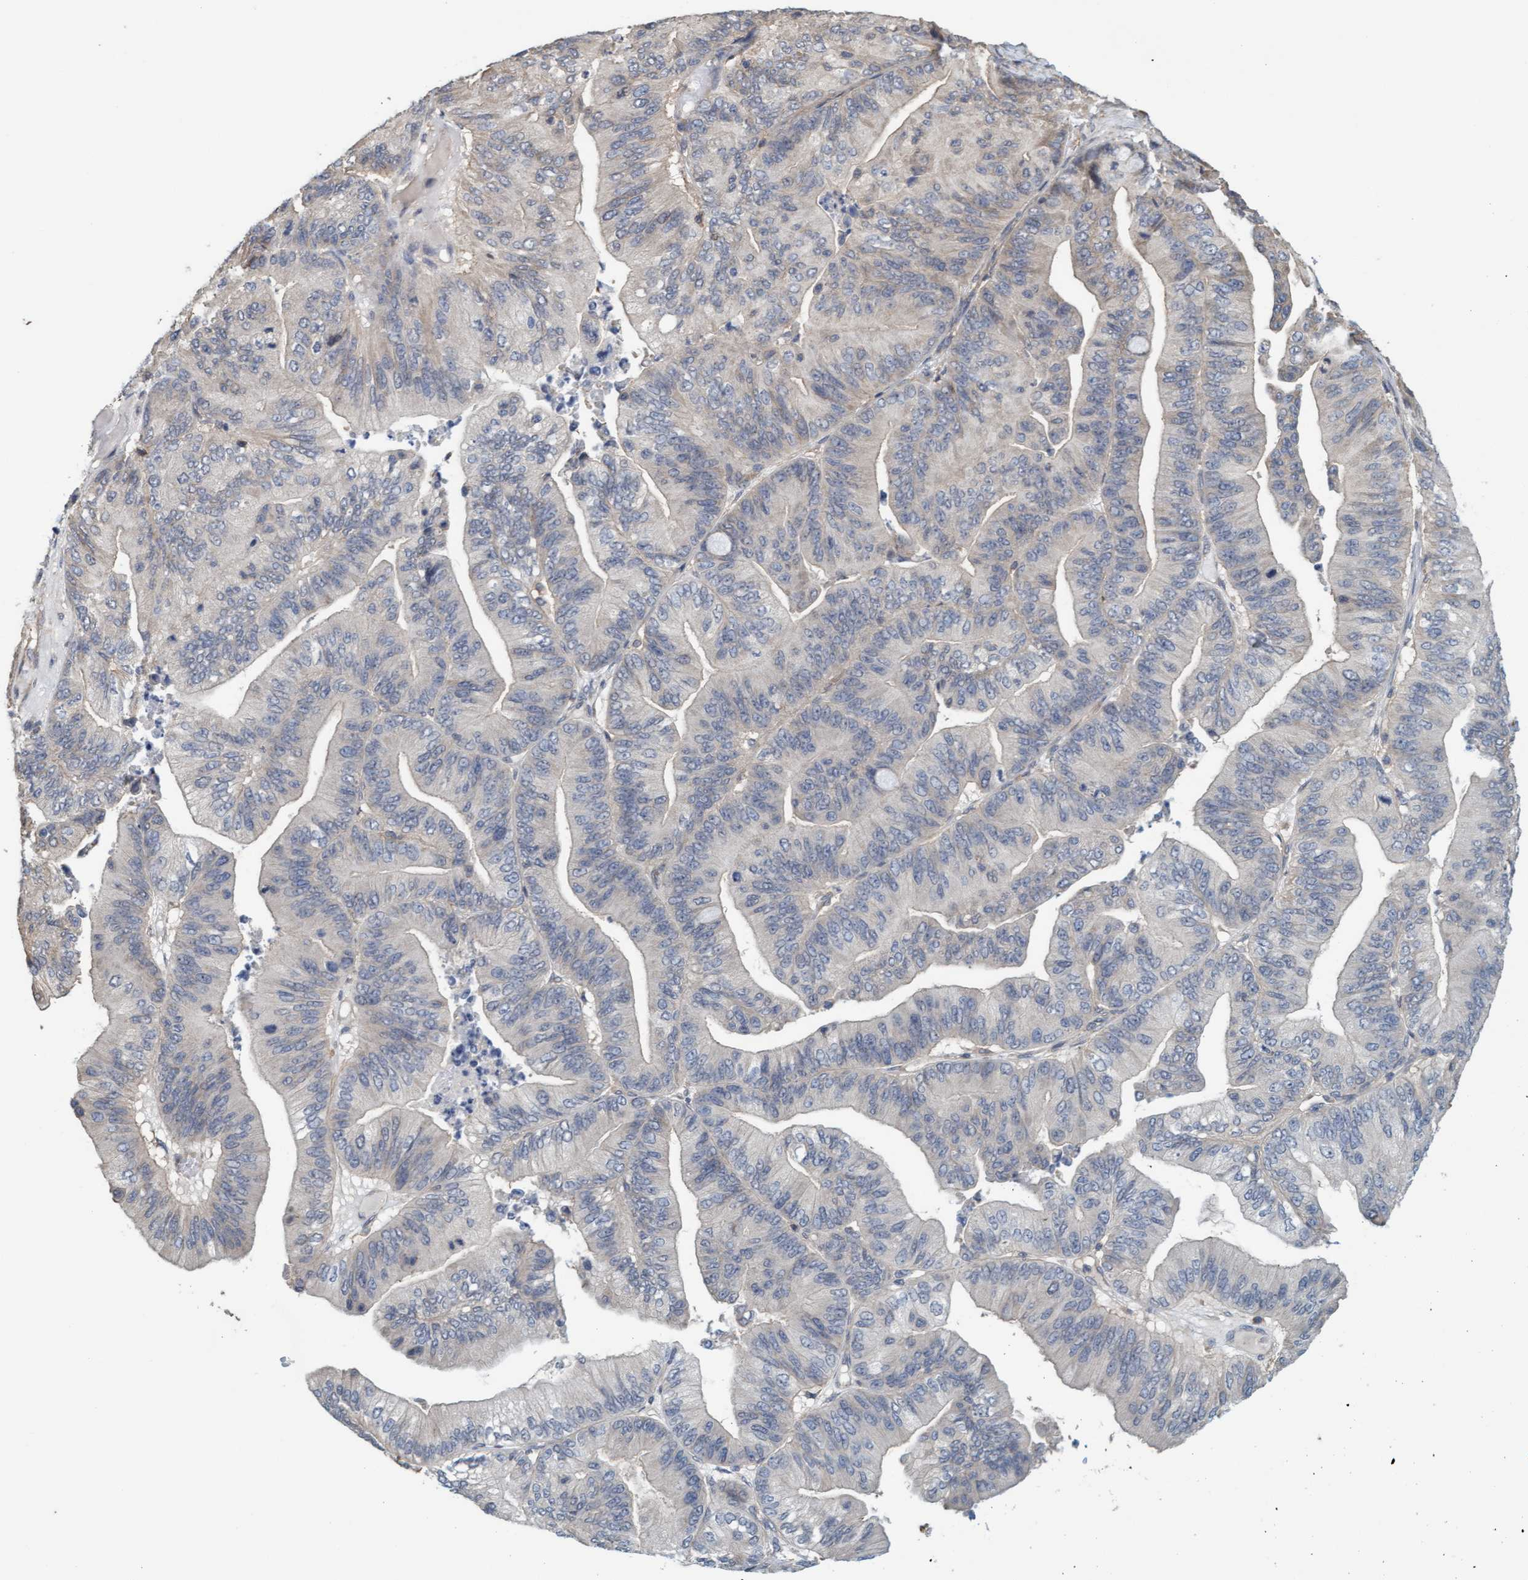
{"staining": {"intensity": "moderate", "quantity": "<25%", "location": "cytoplasmic/membranous"}, "tissue": "ovarian cancer", "cell_type": "Tumor cells", "image_type": "cancer", "snomed": [{"axis": "morphology", "description": "Cystadenocarcinoma, mucinous, NOS"}, {"axis": "topography", "description": "Ovary"}], "caption": "Ovarian cancer (mucinous cystadenocarcinoma) stained with DAB (3,3'-diaminobenzidine) immunohistochemistry (IHC) displays low levels of moderate cytoplasmic/membranous expression in about <25% of tumor cells.", "gene": "FXR2", "patient": {"sex": "female", "age": 61}}